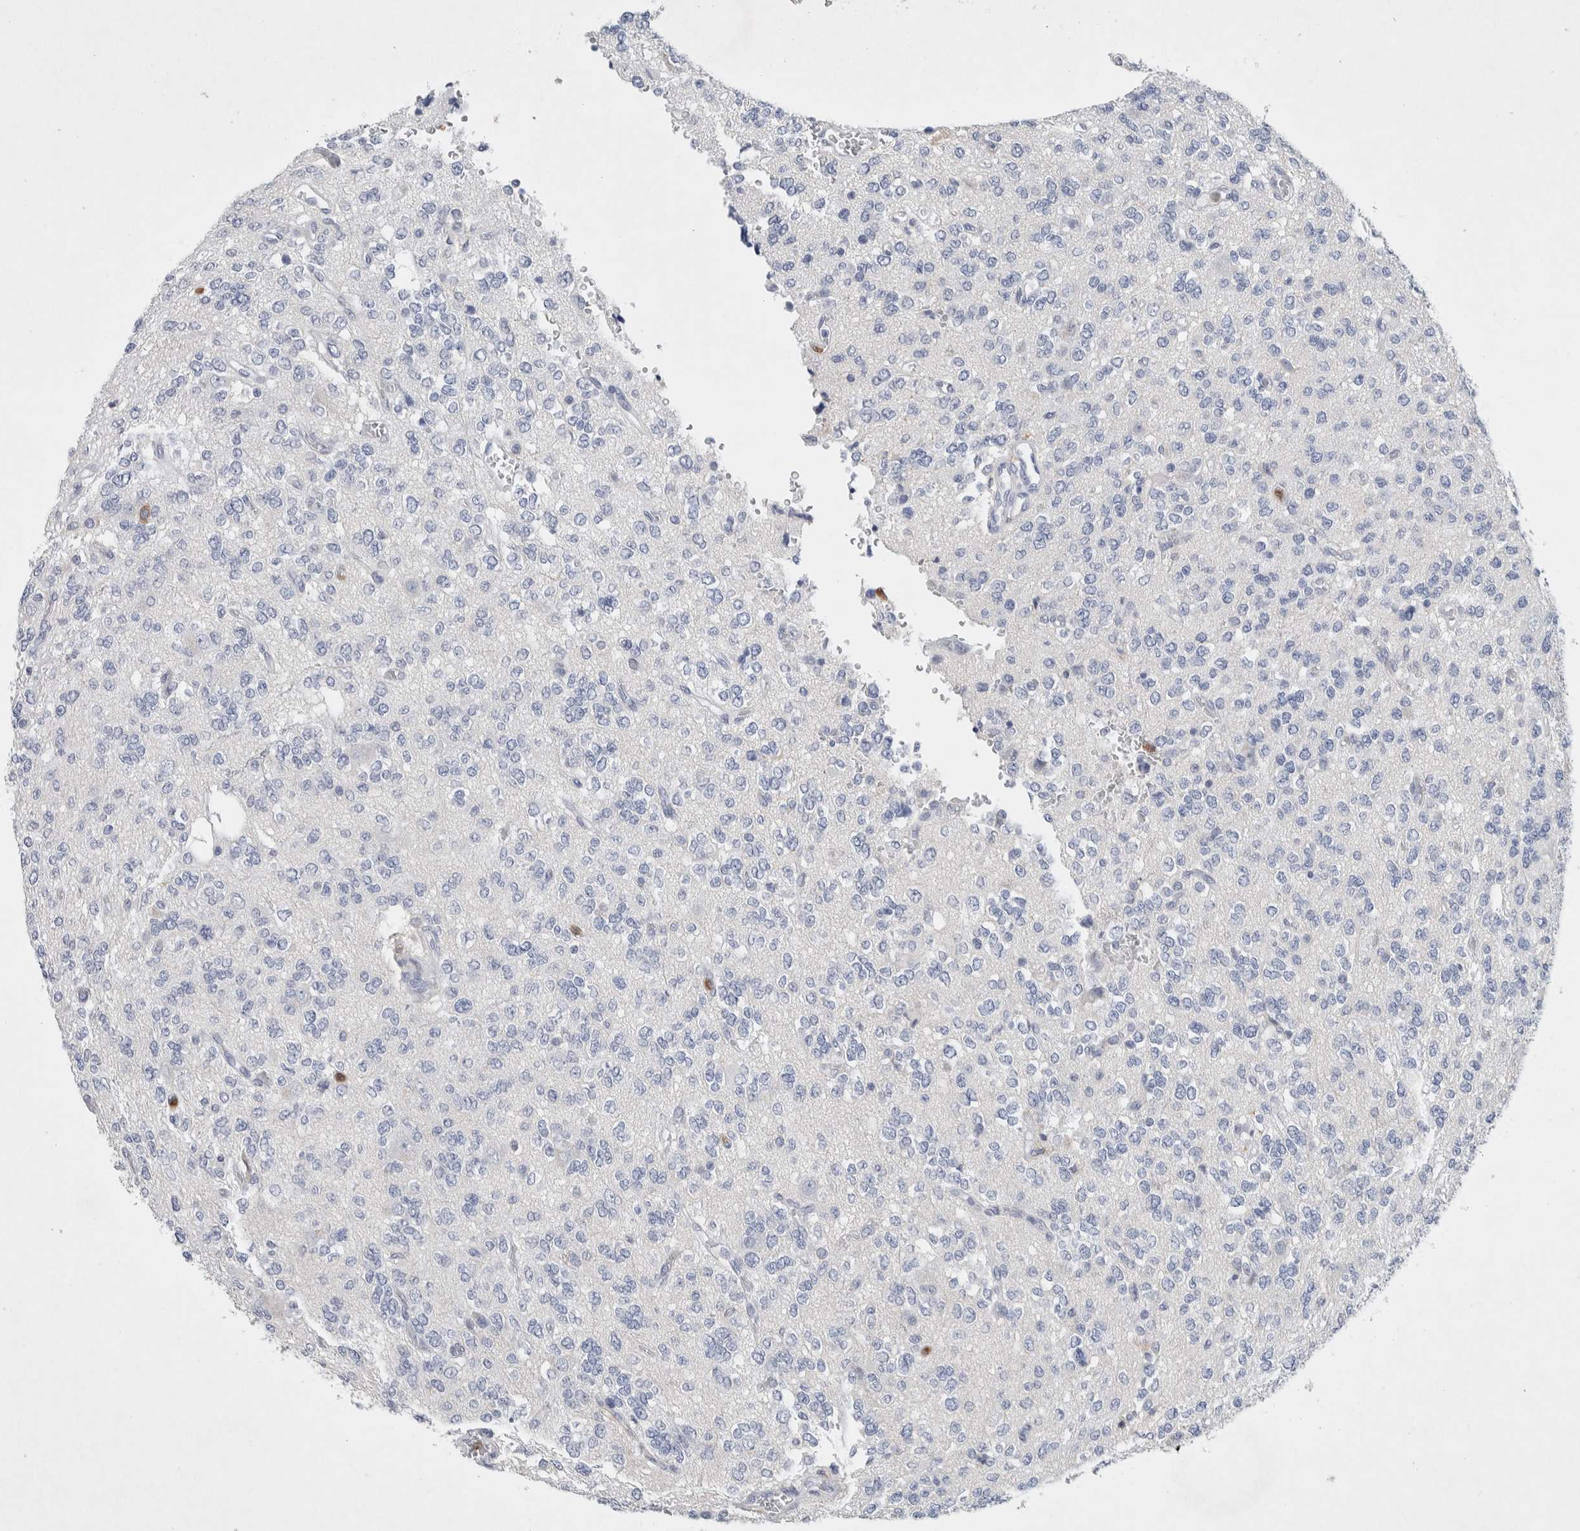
{"staining": {"intensity": "negative", "quantity": "none", "location": "none"}, "tissue": "glioma", "cell_type": "Tumor cells", "image_type": "cancer", "snomed": [{"axis": "morphology", "description": "Glioma, malignant, Low grade"}, {"axis": "topography", "description": "Brain"}], "caption": "IHC of glioma demonstrates no positivity in tumor cells.", "gene": "NCF2", "patient": {"sex": "male", "age": 38}}